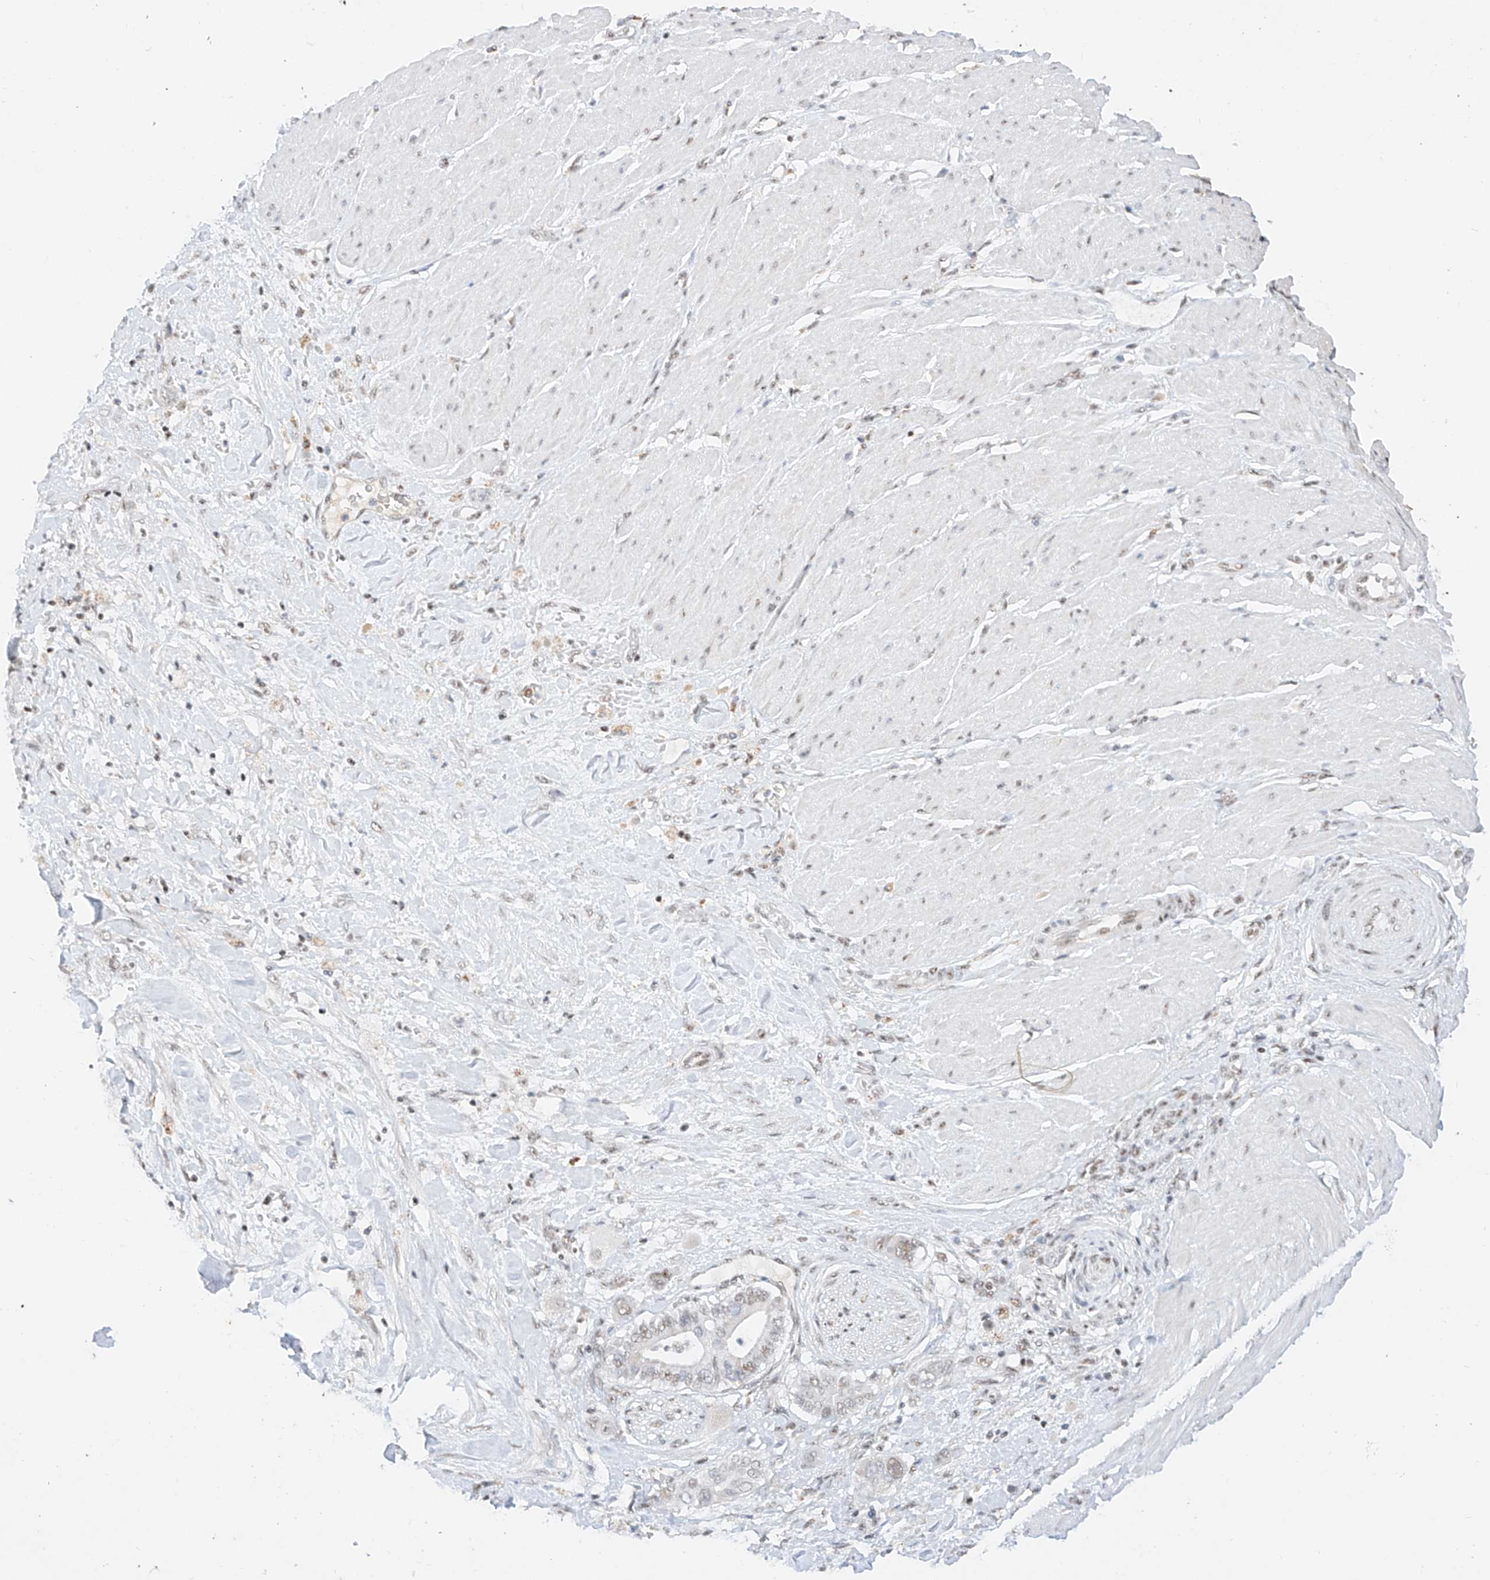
{"staining": {"intensity": "weak", "quantity": "<25%", "location": "nuclear"}, "tissue": "pancreatic cancer", "cell_type": "Tumor cells", "image_type": "cancer", "snomed": [{"axis": "morphology", "description": "Adenocarcinoma, NOS"}, {"axis": "topography", "description": "Pancreas"}], "caption": "IHC image of neoplastic tissue: human adenocarcinoma (pancreatic) stained with DAB displays no significant protein staining in tumor cells.", "gene": "NRF1", "patient": {"sex": "male", "age": 68}}